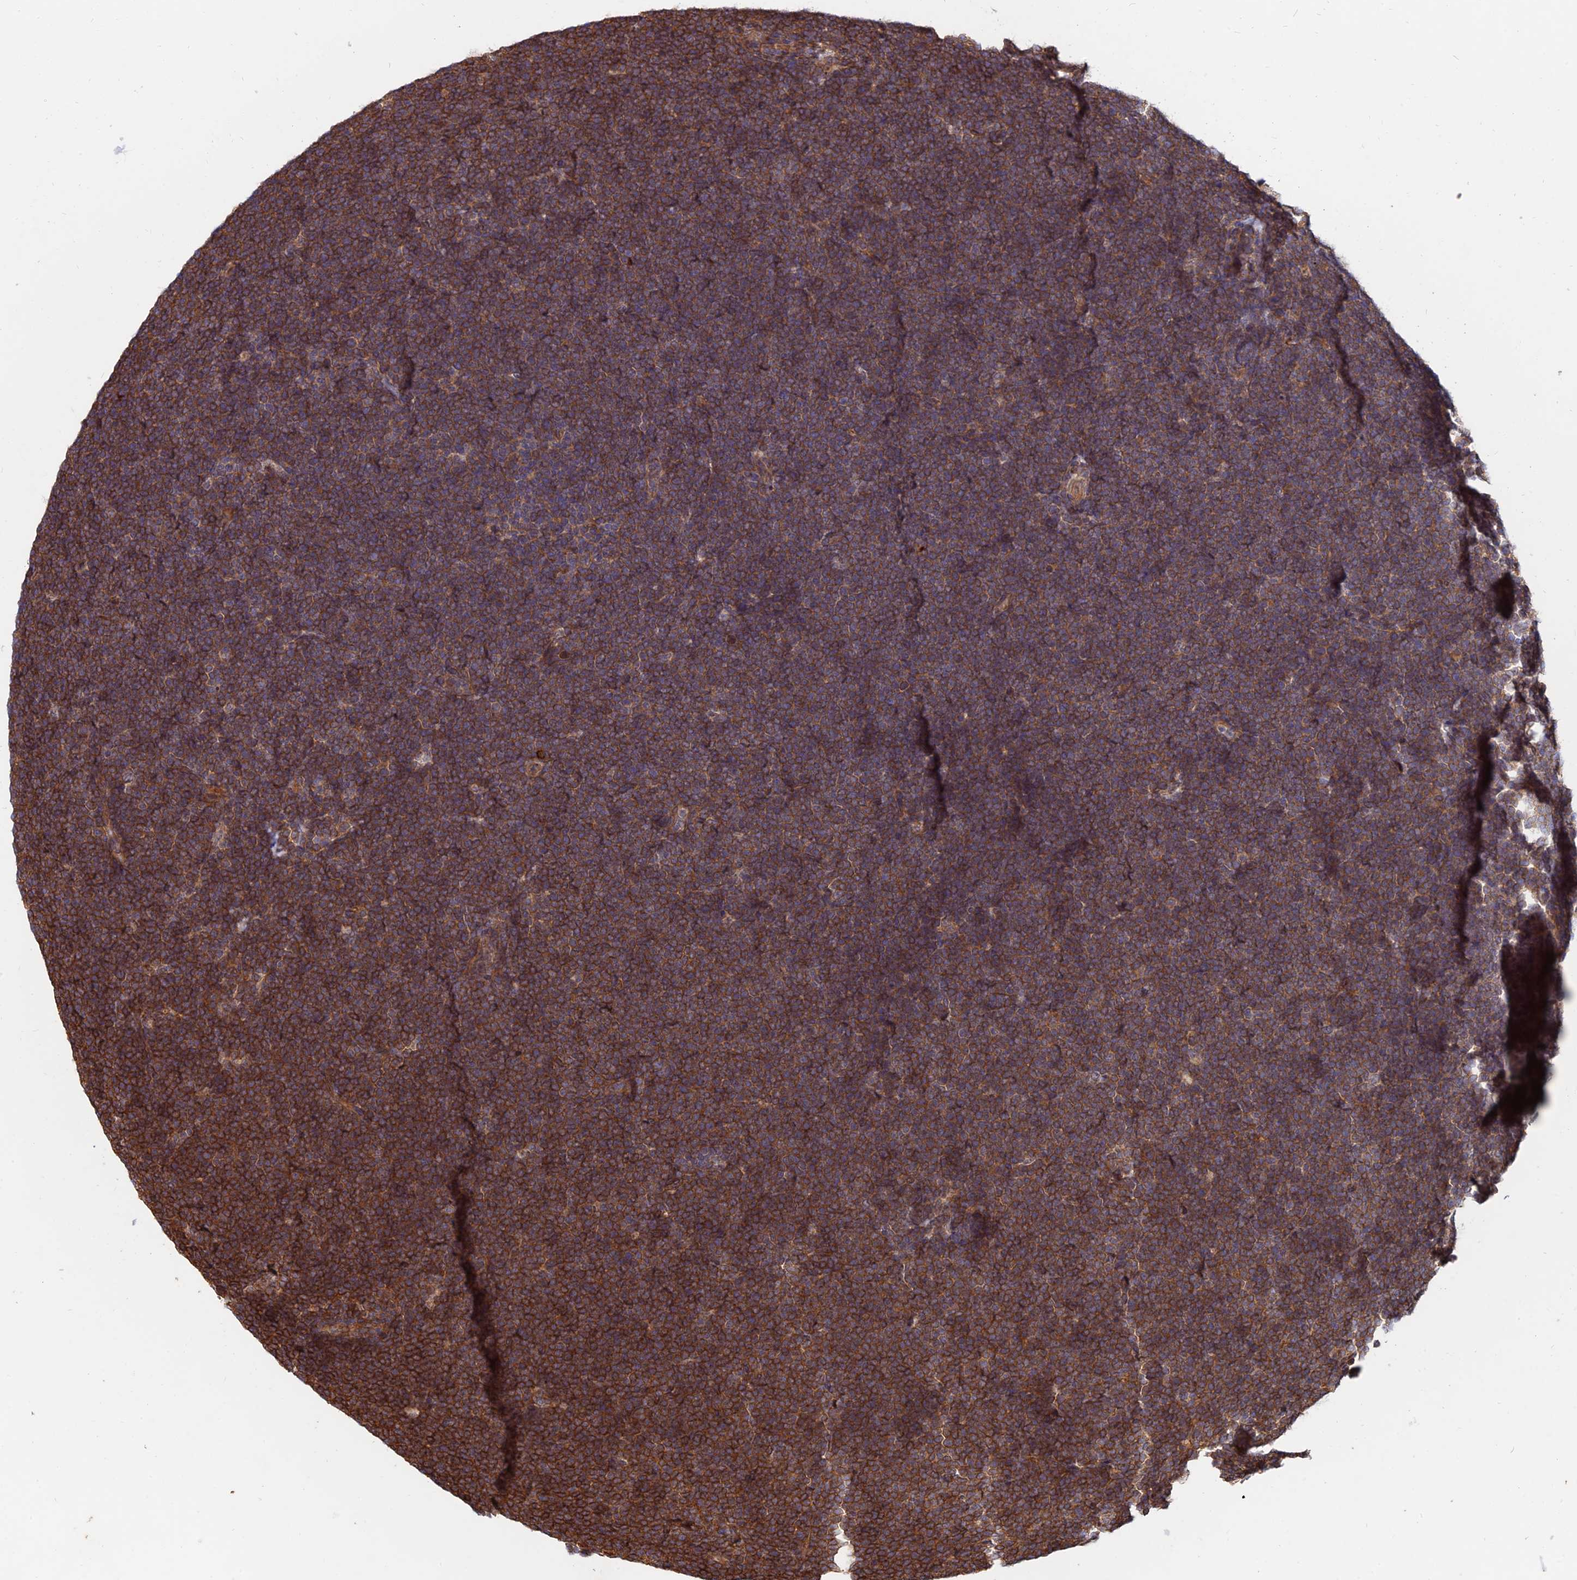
{"staining": {"intensity": "moderate", "quantity": ">75%", "location": "cytoplasmic/membranous"}, "tissue": "lymphoma", "cell_type": "Tumor cells", "image_type": "cancer", "snomed": [{"axis": "morphology", "description": "Malignant lymphoma, non-Hodgkin's type, High grade"}, {"axis": "topography", "description": "Lymph node"}], "caption": "This histopathology image displays immunohistochemistry (IHC) staining of lymphoma, with medium moderate cytoplasmic/membranous expression in about >75% of tumor cells.", "gene": "WDR41", "patient": {"sex": "male", "age": 13}}